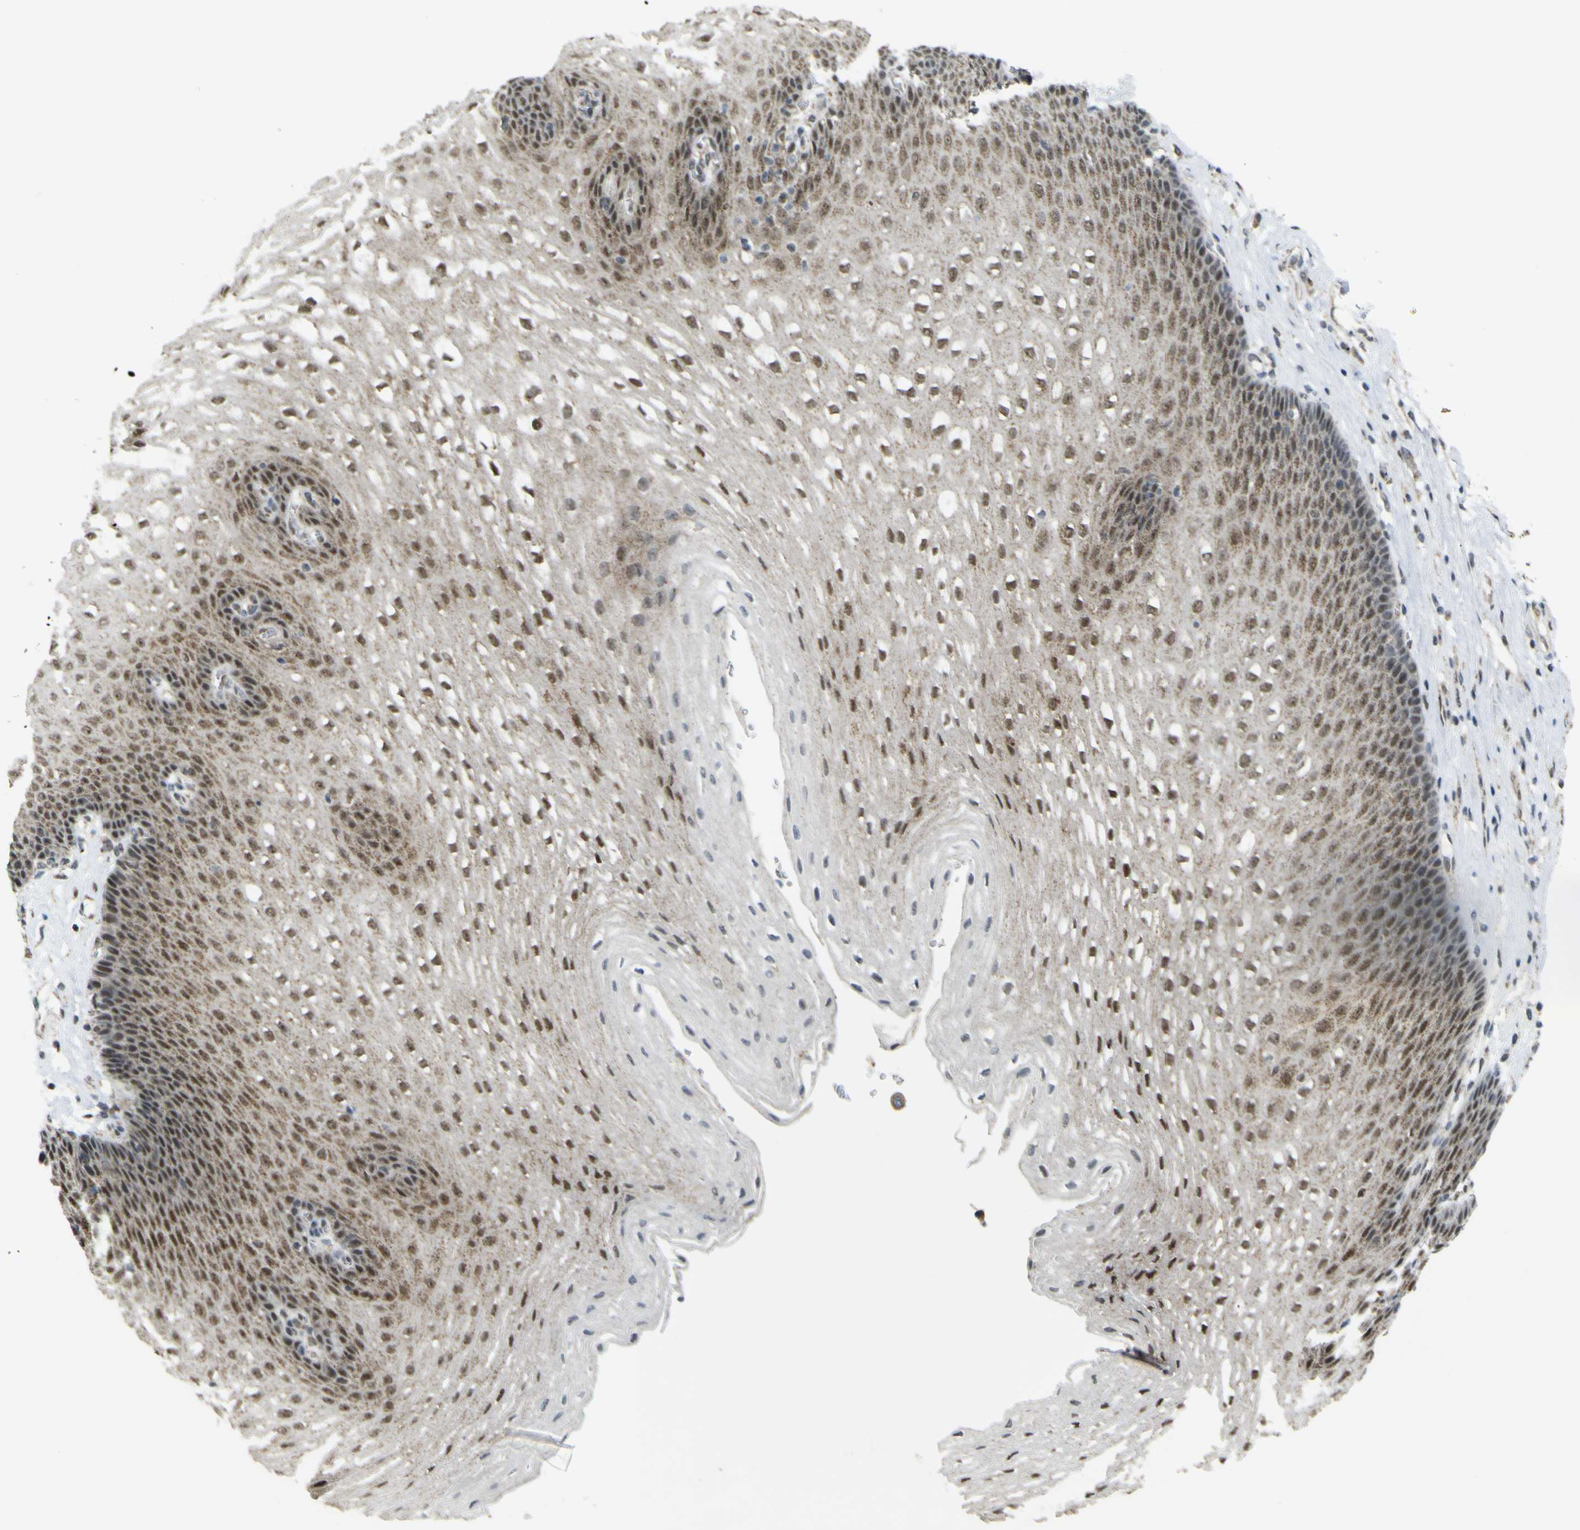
{"staining": {"intensity": "moderate", "quantity": ">75%", "location": "cytoplasmic/membranous,nuclear"}, "tissue": "esophagus", "cell_type": "Squamous epithelial cells", "image_type": "normal", "snomed": [{"axis": "morphology", "description": "Normal tissue, NOS"}, {"axis": "topography", "description": "Esophagus"}], "caption": "Immunohistochemical staining of benign esophagus exhibits medium levels of moderate cytoplasmic/membranous,nuclear expression in approximately >75% of squamous epithelial cells. (Brightfield microscopy of DAB IHC at high magnification).", "gene": "ACBD5", "patient": {"sex": "male", "age": 48}}